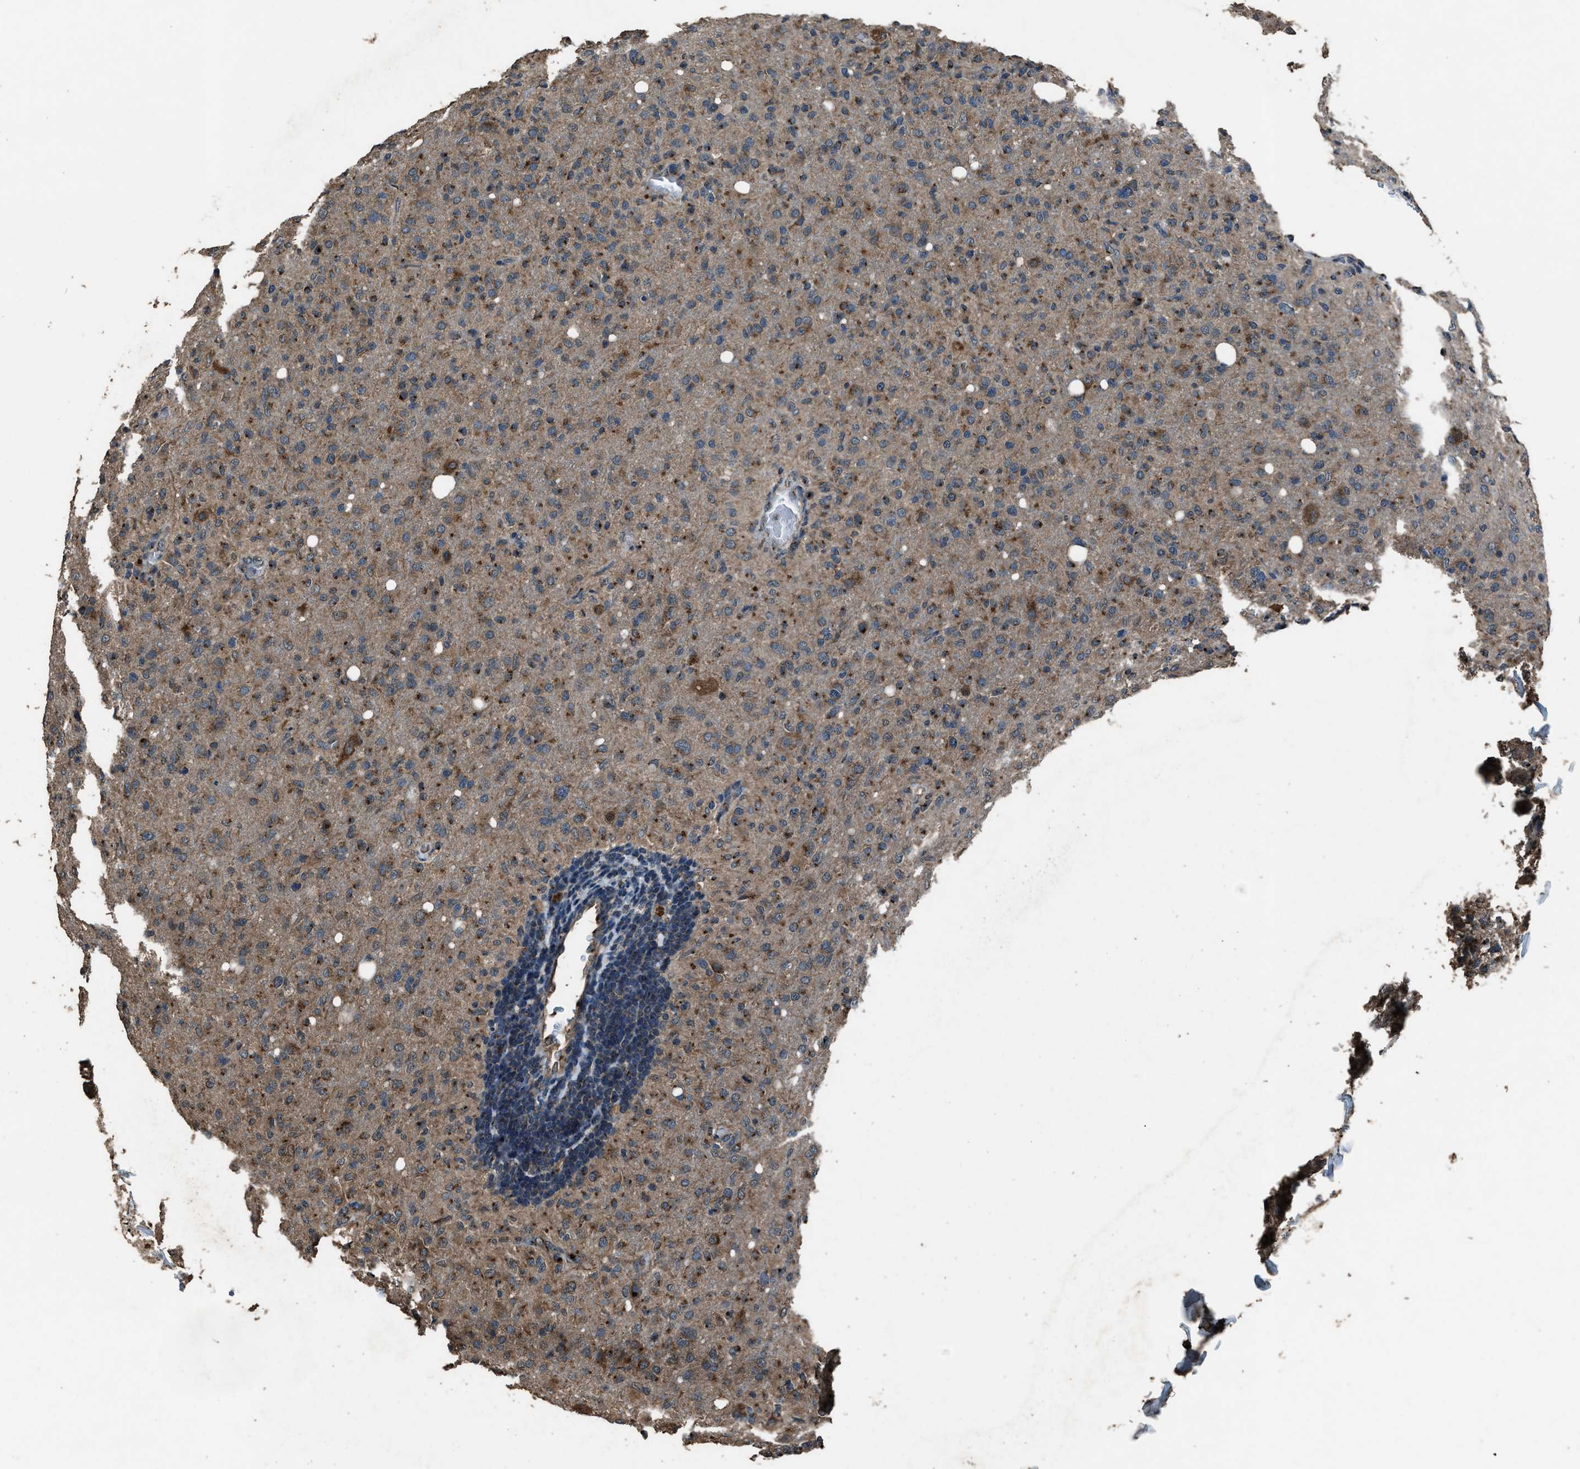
{"staining": {"intensity": "moderate", "quantity": ">75%", "location": "cytoplasmic/membranous"}, "tissue": "glioma", "cell_type": "Tumor cells", "image_type": "cancer", "snomed": [{"axis": "morphology", "description": "Glioma, malignant, High grade"}, {"axis": "topography", "description": "Brain"}], "caption": "Human glioma stained for a protein (brown) shows moderate cytoplasmic/membranous positive expression in about >75% of tumor cells.", "gene": "SLC38A10", "patient": {"sex": "female", "age": 57}}